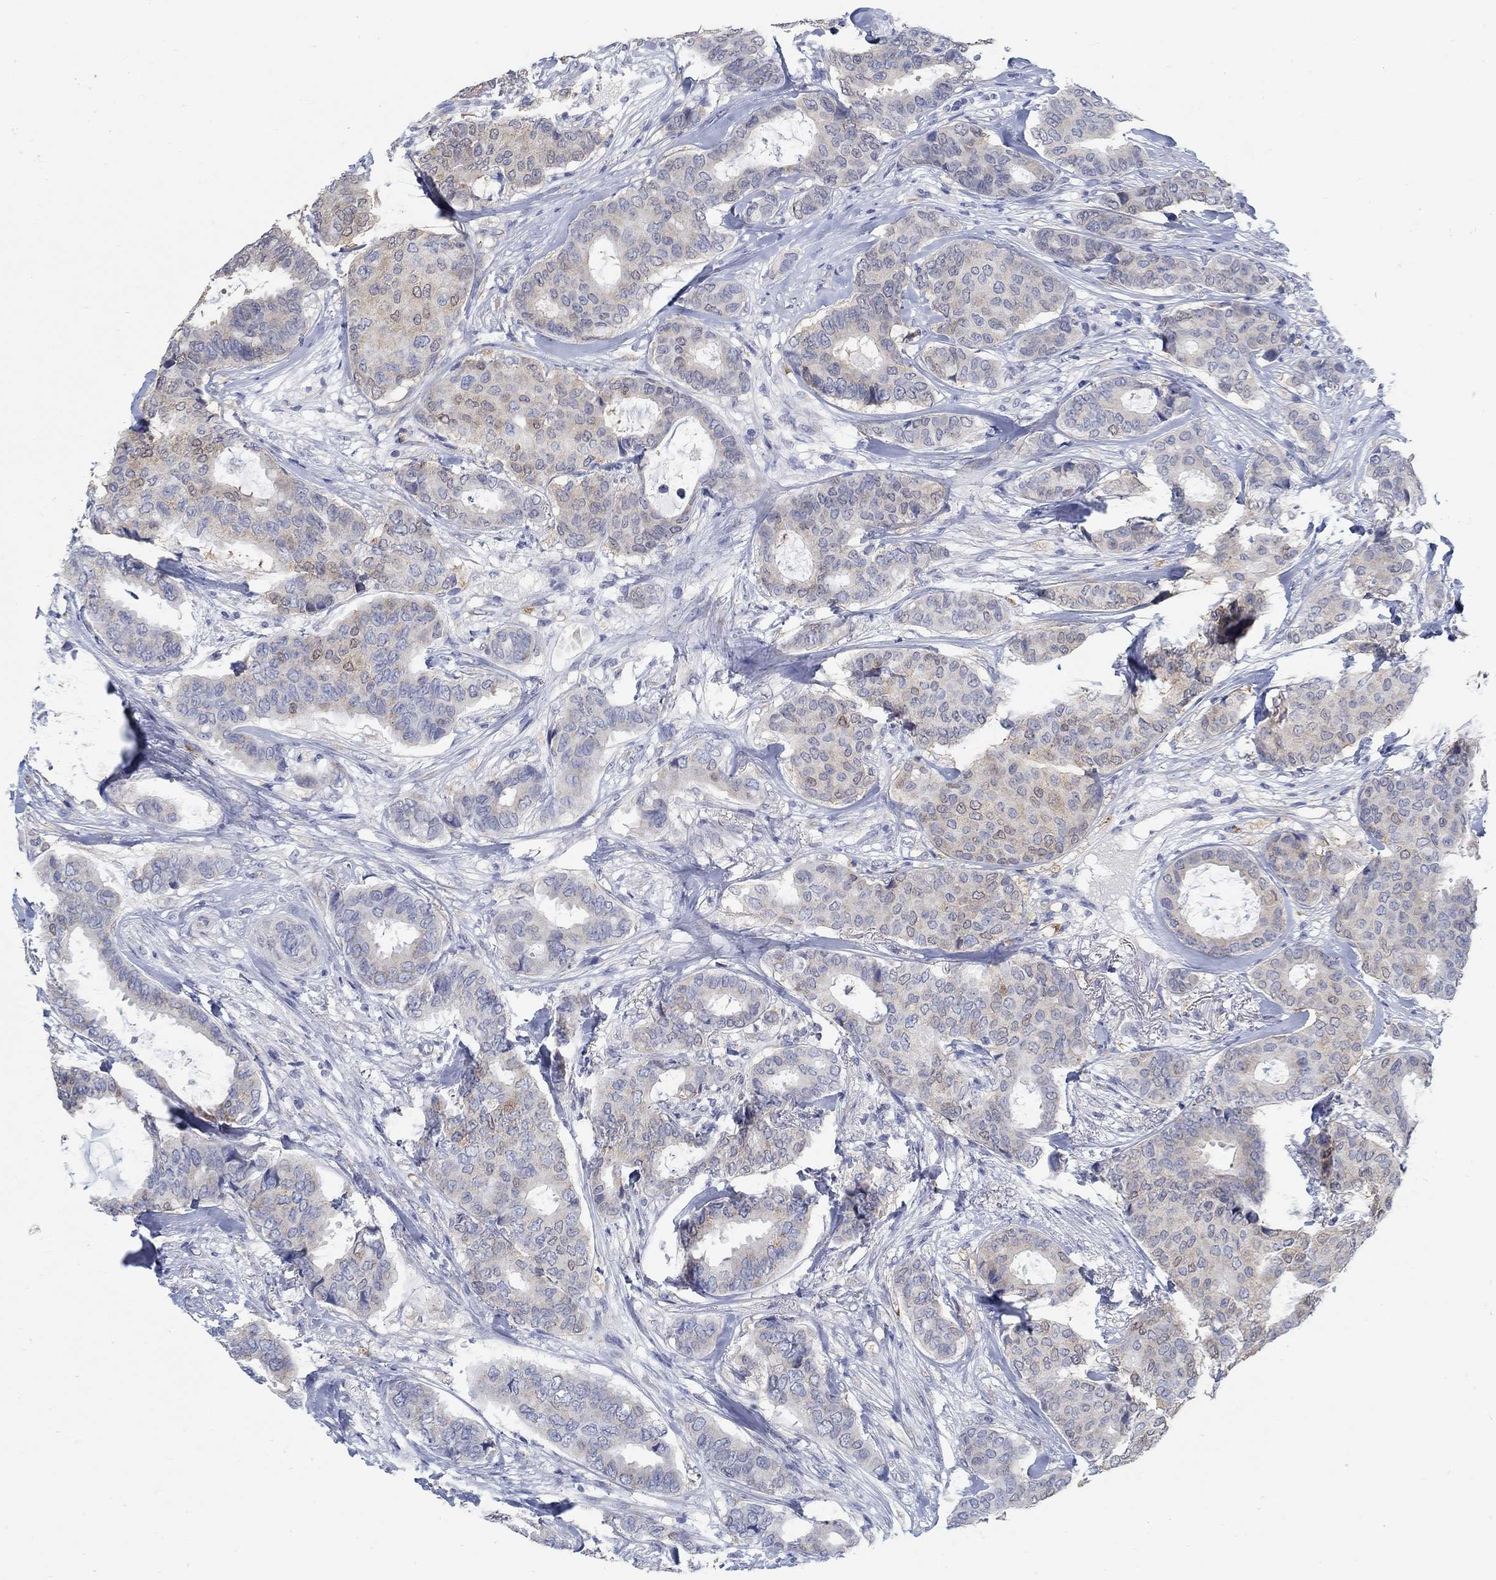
{"staining": {"intensity": "weak", "quantity": "25%-75%", "location": "cytoplasmic/membranous"}, "tissue": "breast cancer", "cell_type": "Tumor cells", "image_type": "cancer", "snomed": [{"axis": "morphology", "description": "Duct carcinoma"}, {"axis": "topography", "description": "Breast"}], "caption": "Weak cytoplasmic/membranous staining for a protein is identified in approximately 25%-75% of tumor cells of breast cancer (invasive ductal carcinoma) using IHC.", "gene": "TEKT4", "patient": {"sex": "female", "age": 75}}